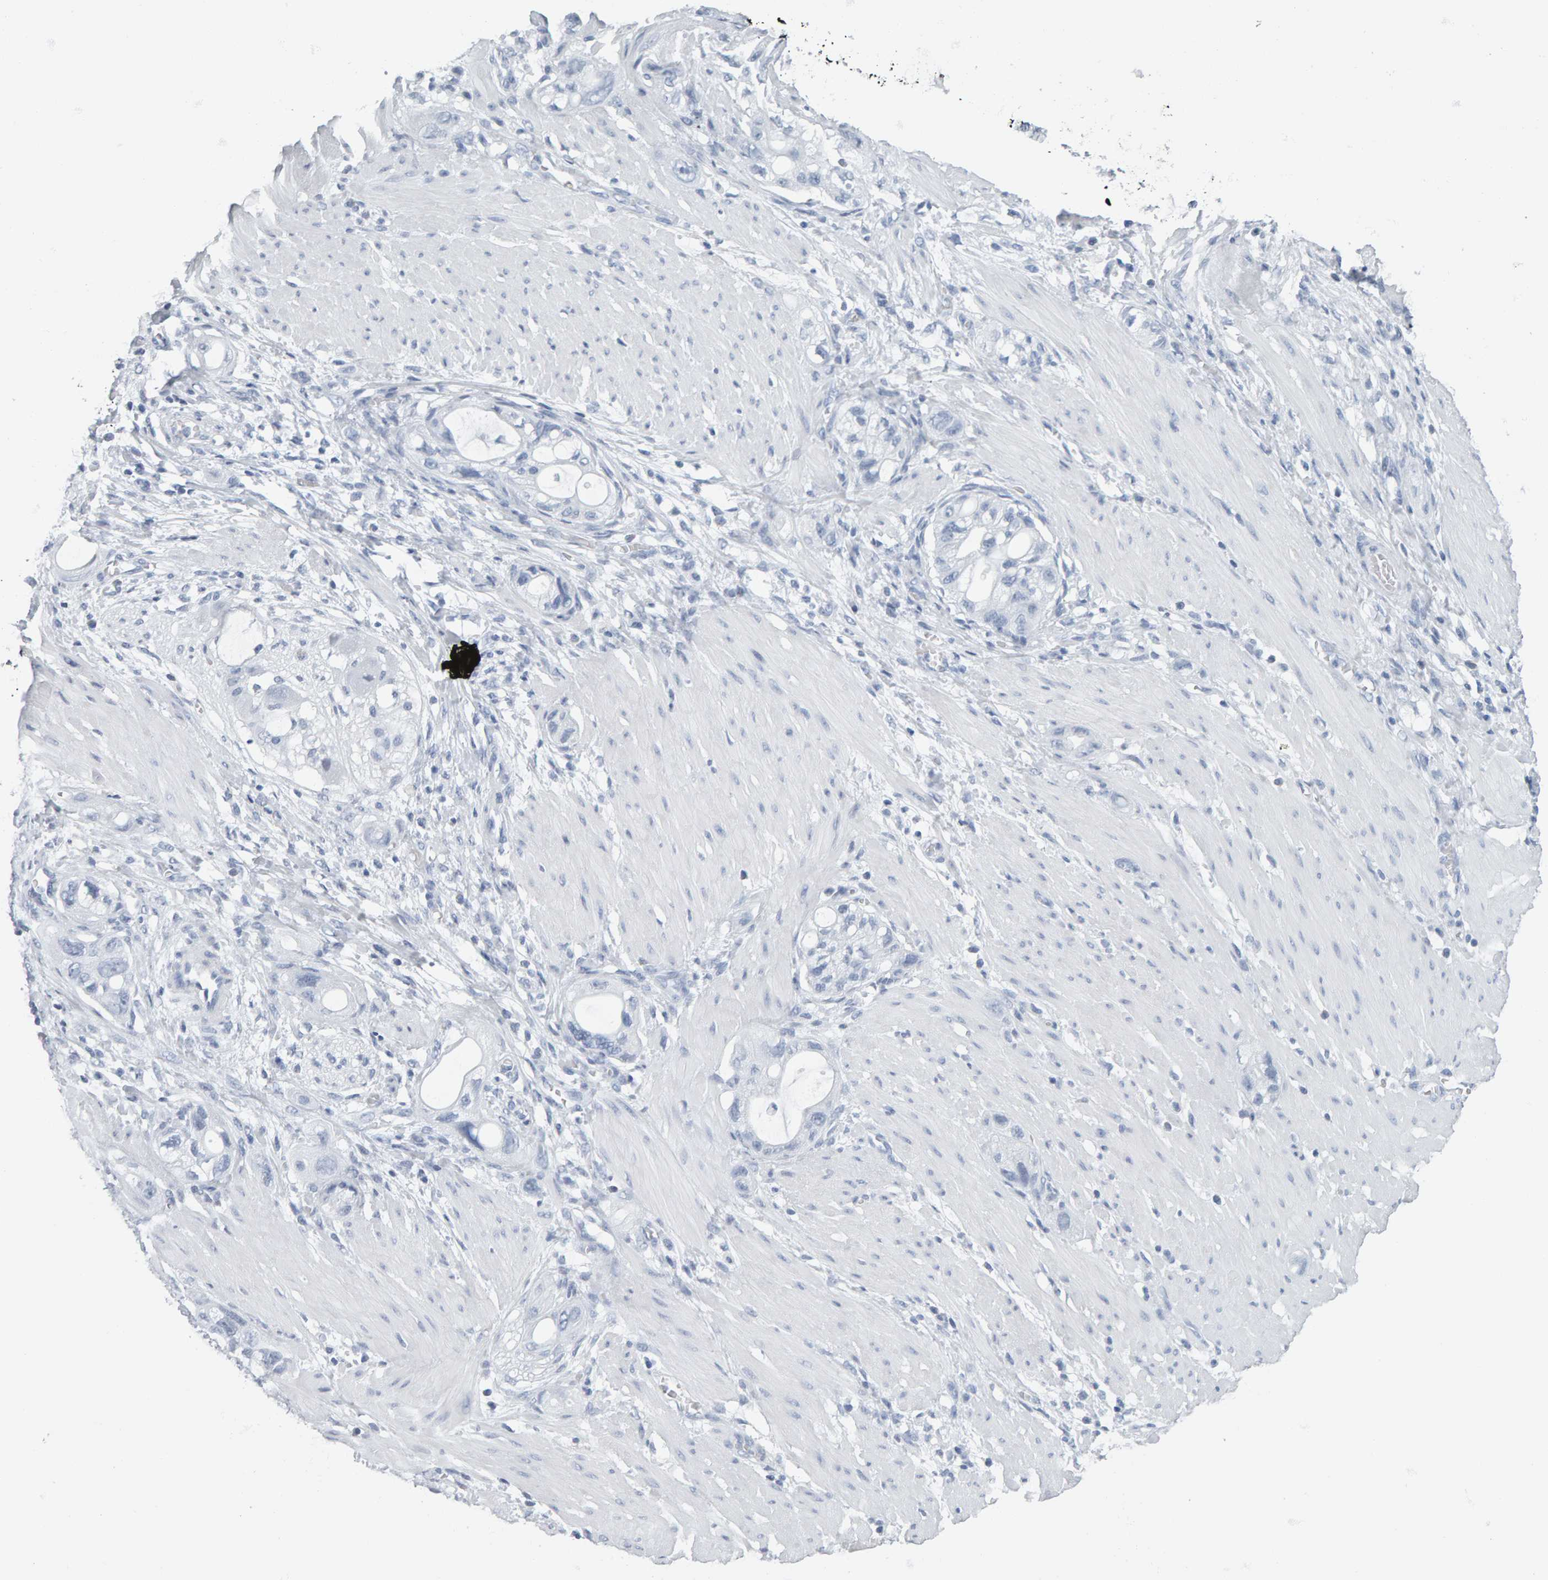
{"staining": {"intensity": "negative", "quantity": "none", "location": "none"}, "tissue": "stomach cancer", "cell_type": "Tumor cells", "image_type": "cancer", "snomed": [{"axis": "morphology", "description": "Adenocarcinoma, NOS"}, {"axis": "topography", "description": "Stomach"}, {"axis": "topography", "description": "Stomach, lower"}], "caption": "Immunohistochemistry micrograph of human stomach adenocarcinoma stained for a protein (brown), which demonstrates no expression in tumor cells. (Stains: DAB (3,3'-diaminobenzidine) immunohistochemistry (IHC) with hematoxylin counter stain, Microscopy: brightfield microscopy at high magnification).", "gene": "SPACA3", "patient": {"sex": "female", "age": 48}}